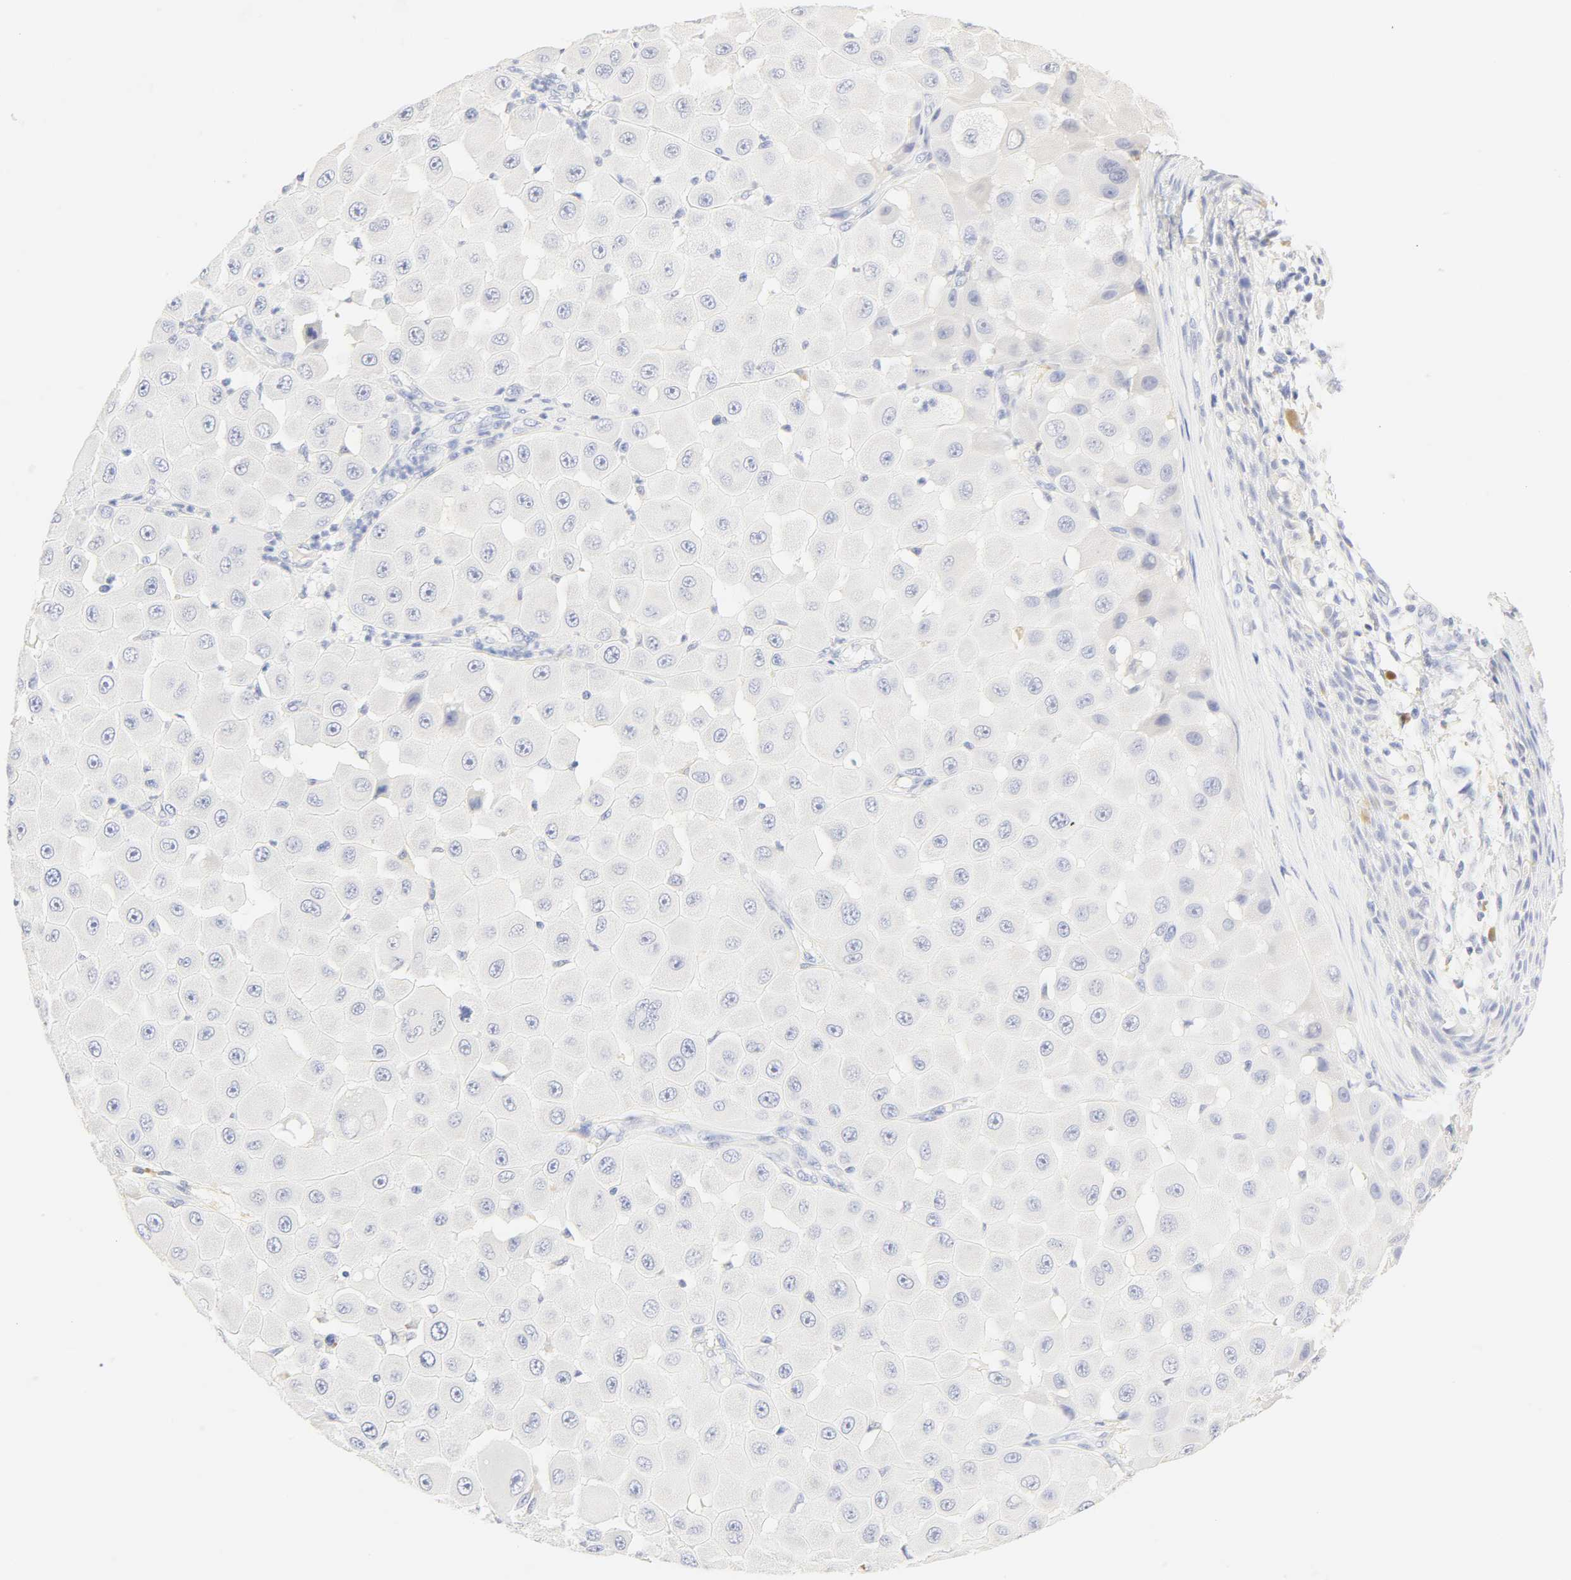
{"staining": {"intensity": "negative", "quantity": "none", "location": "none"}, "tissue": "melanoma", "cell_type": "Tumor cells", "image_type": "cancer", "snomed": [{"axis": "morphology", "description": "Malignant melanoma, NOS"}, {"axis": "topography", "description": "Skin"}], "caption": "This micrograph is of melanoma stained with immunohistochemistry (IHC) to label a protein in brown with the nuclei are counter-stained blue. There is no expression in tumor cells.", "gene": "SLCO1B3", "patient": {"sex": "female", "age": 81}}